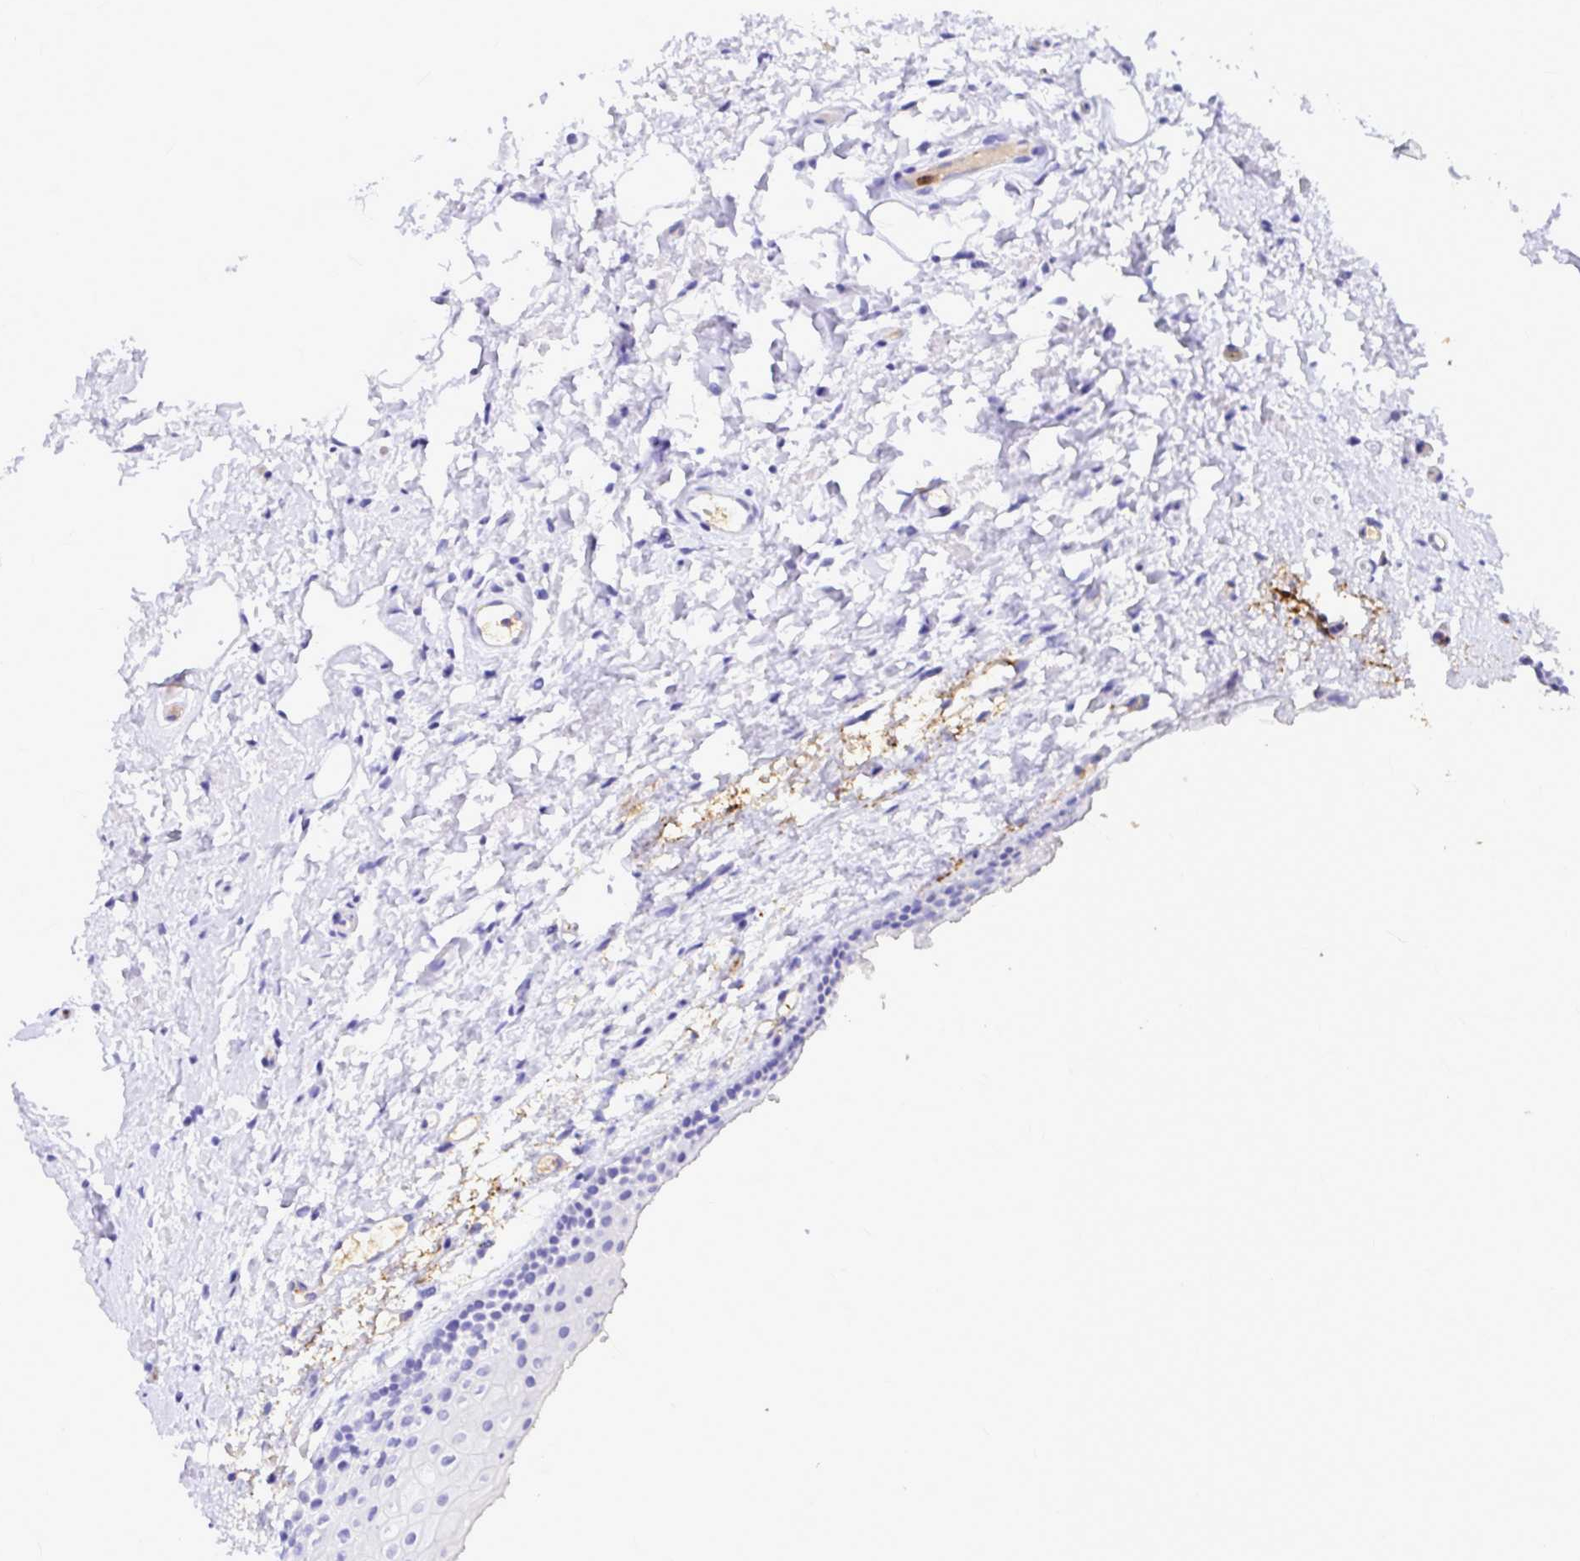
{"staining": {"intensity": "negative", "quantity": "none", "location": "none"}, "tissue": "oral mucosa", "cell_type": "Squamous epithelial cells", "image_type": "normal", "snomed": [{"axis": "morphology", "description": "Normal tissue, NOS"}, {"axis": "topography", "description": "Oral tissue"}], "caption": "The micrograph displays no staining of squamous epithelial cells in normal oral mucosa.", "gene": "CLEC1B", "patient": {"sex": "female", "age": 82}}